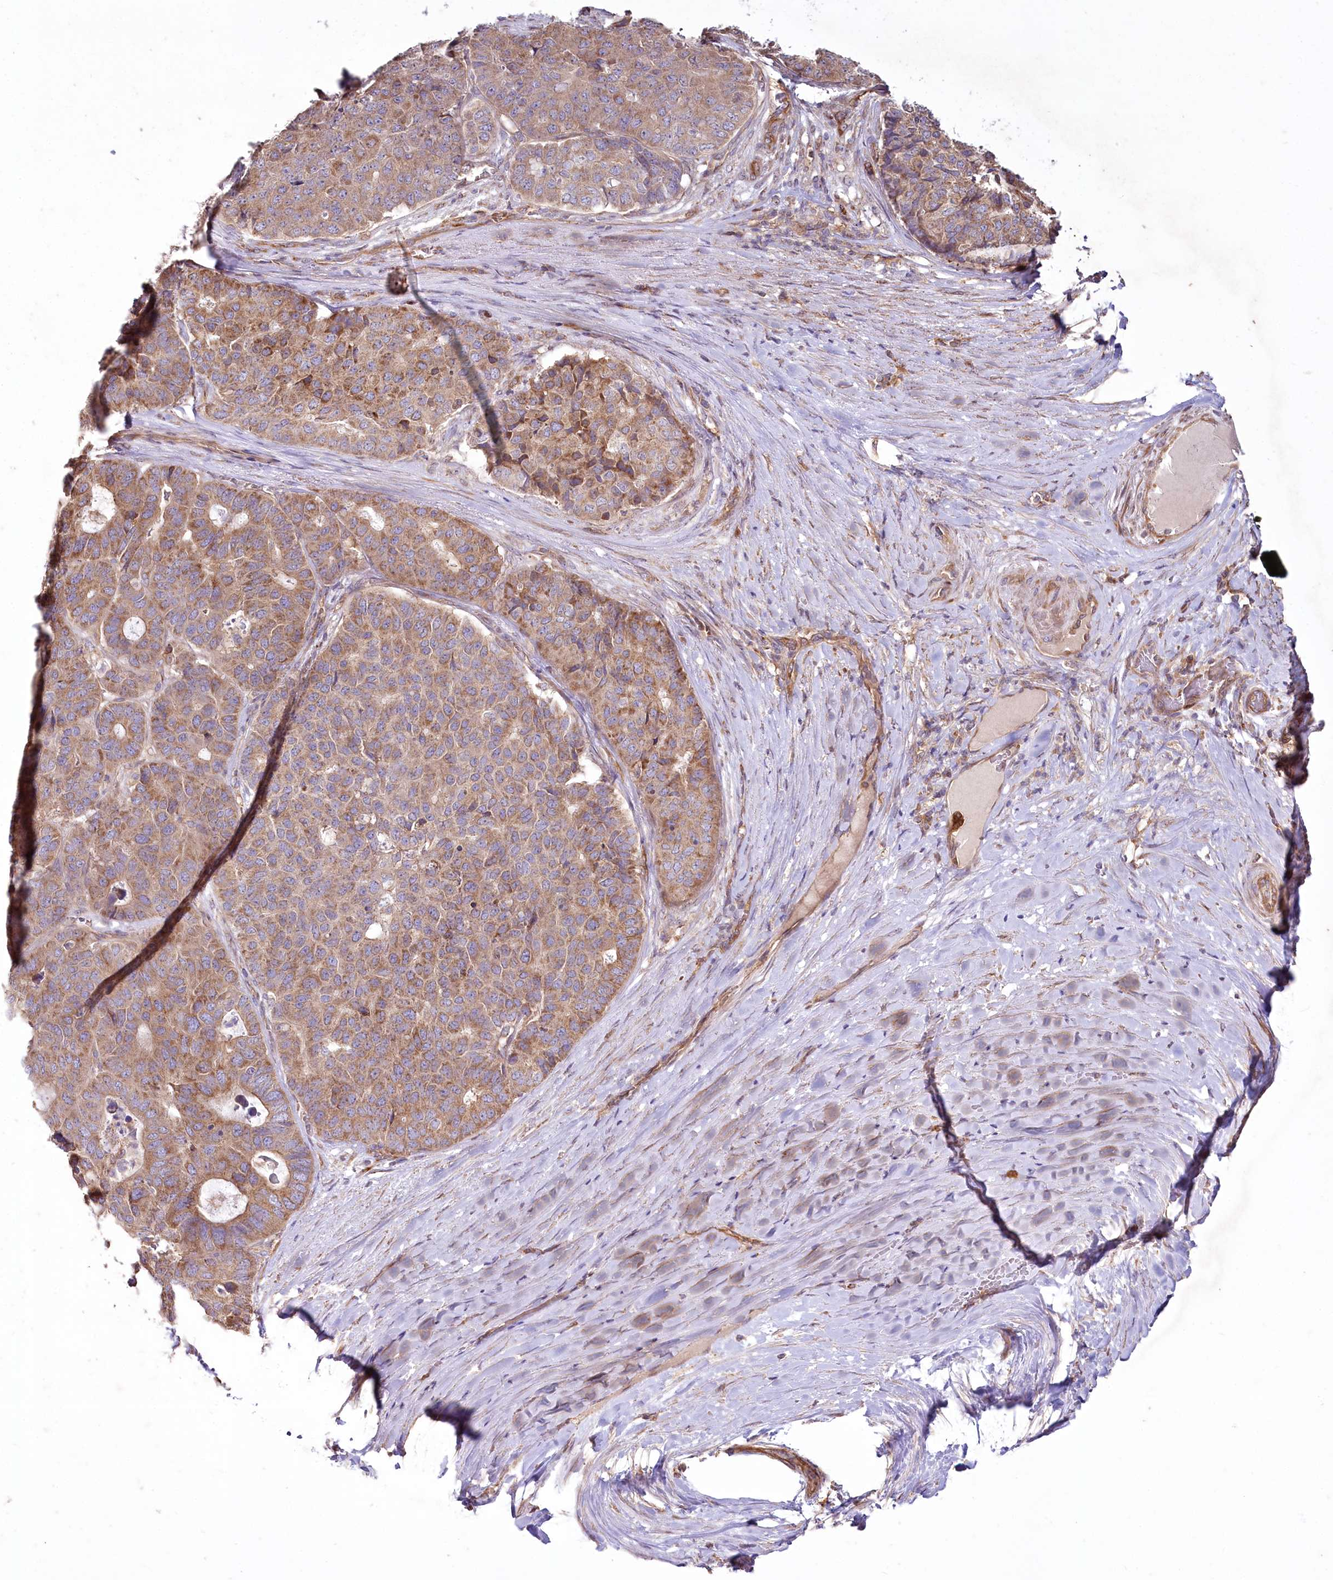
{"staining": {"intensity": "moderate", "quantity": ">75%", "location": "cytoplasmic/membranous"}, "tissue": "pancreatic cancer", "cell_type": "Tumor cells", "image_type": "cancer", "snomed": [{"axis": "morphology", "description": "Adenocarcinoma, NOS"}, {"axis": "topography", "description": "Pancreas"}], "caption": "Brown immunohistochemical staining in adenocarcinoma (pancreatic) reveals moderate cytoplasmic/membranous positivity in about >75% of tumor cells.", "gene": "SH3TC1", "patient": {"sex": "male", "age": 50}}